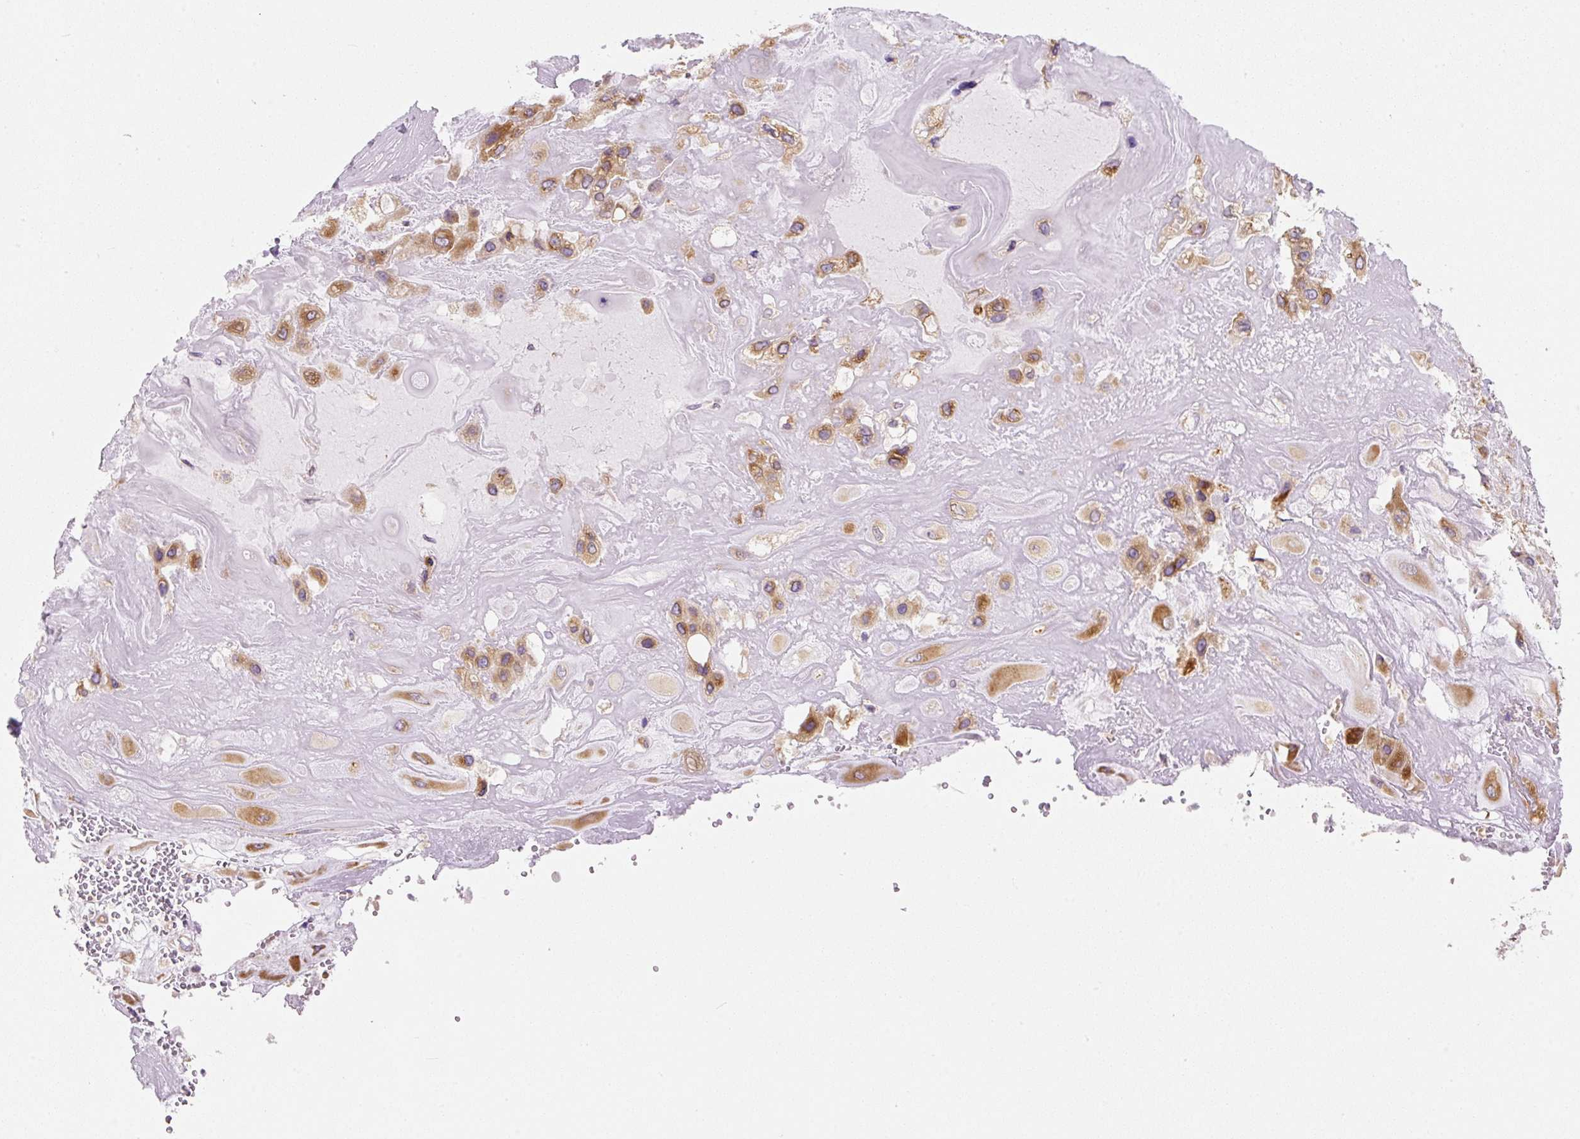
{"staining": {"intensity": "moderate", "quantity": ">75%", "location": "cytoplasmic/membranous"}, "tissue": "placenta", "cell_type": "Decidual cells", "image_type": "normal", "snomed": [{"axis": "morphology", "description": "Normal tissue, NOS"}, {"axis": "topography", "description": "Placenta"}], "caption": "A brown stain shows moderate cytoplasmic/membranous expression of a protein in decidual cells of benign human placenta. Nuclei are stained in blue.", "gene": "DDOST", "patient": {"sex": "female", "age": 32}}